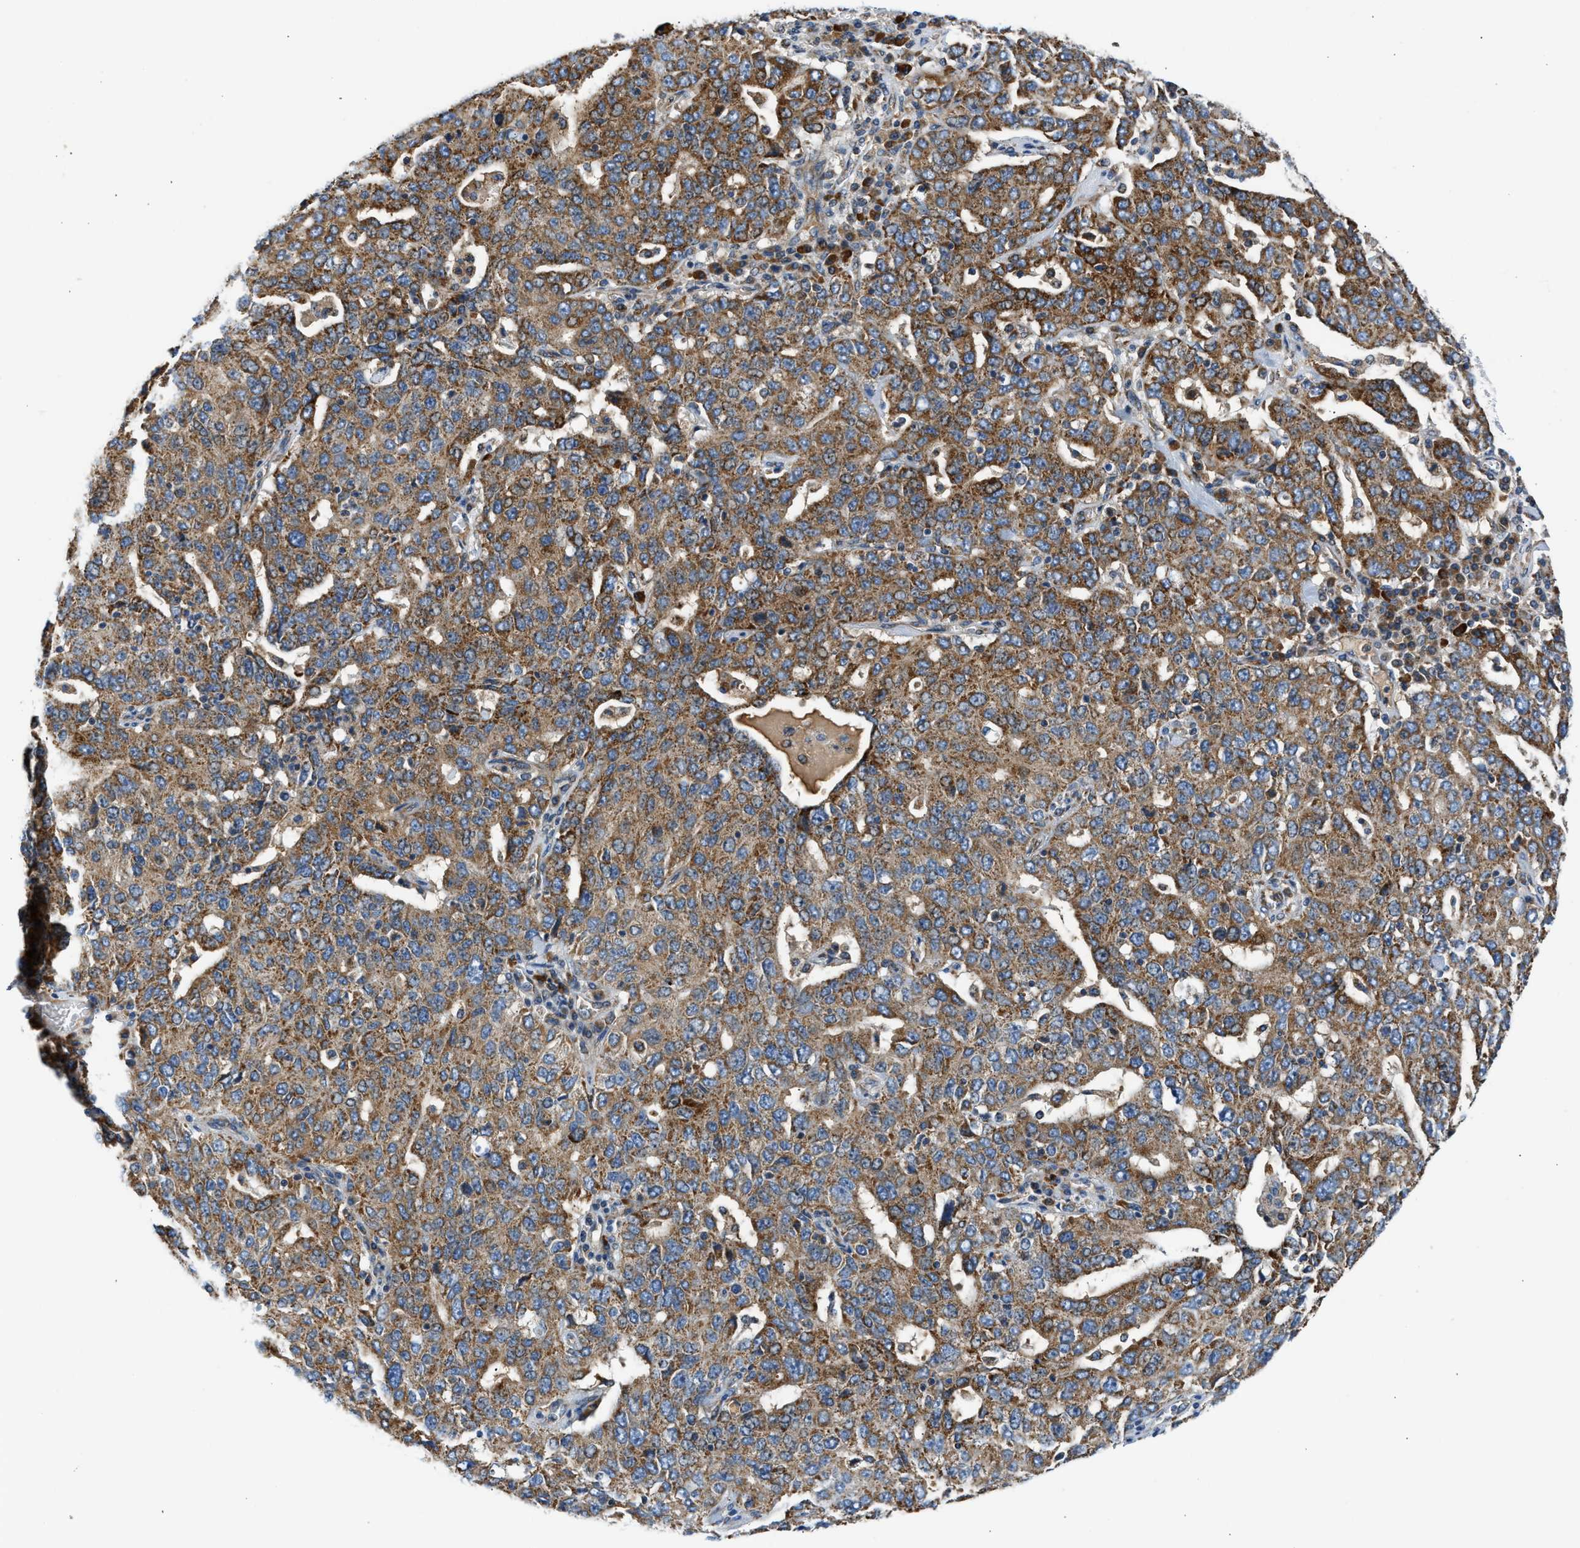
{"staining": {"intensity": "moderate", "quantity": ">75%", "location": "cytoplasmic/membranous"}, "tissue": "ovarian cancer", "cell_type": "Tumor cells", "image_type": "cancer", "snomed": [{"axis": "morphology", "description": "Carcinoma, endometroid"}, {"axis": "topography", "description": "Ovary"}], "caption": "An IHC image of neoplastic tissue is shown. Protein staining in brown shows moderate cytoplasmic/membranous positivity in ovarian cancer within tumor cells.", "gene": "CAMKK2", "patient": {"sex": "female", "age": 62}}